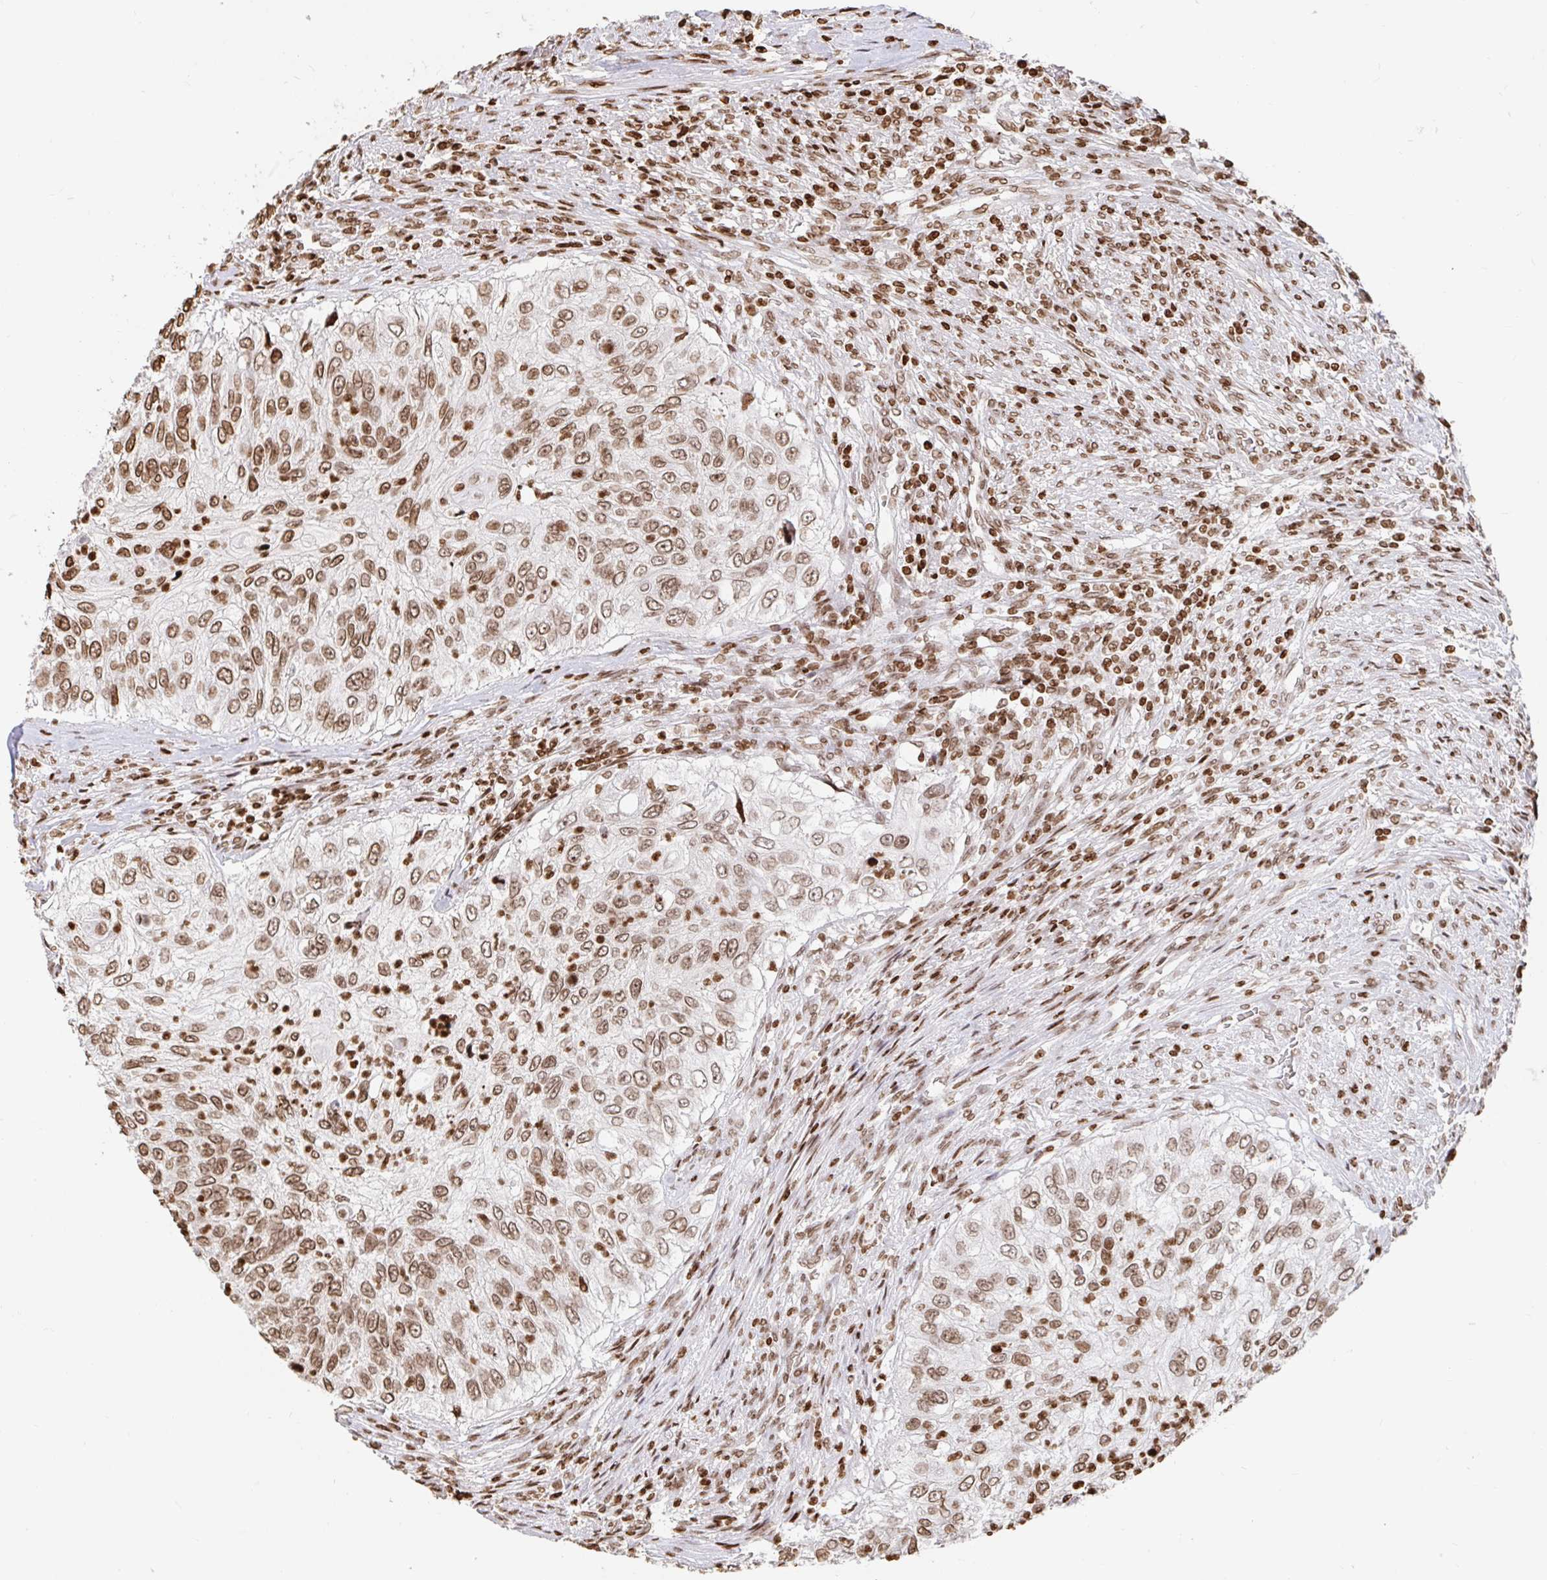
{"staining": {"intensity": "moderate", "quantity": ">75%", "location": "nuclear"}, "tissue": "urothelial cancer", "cell_type": "Tumor cells", "image_type": "cancer", "snomed": [{"axis": "morphology", "description": "Urothelial carcinoma, High grade"}, {"axis": "topography", "description": "Urinary bladder"}], "caption": "Protein analysis of urothelial cancer tissue exhibits moderate nuclear positivity in approximately >75% of tumor cells.", "gene": "H2BC5", "patient": {"sex": "female", "age": 60}}